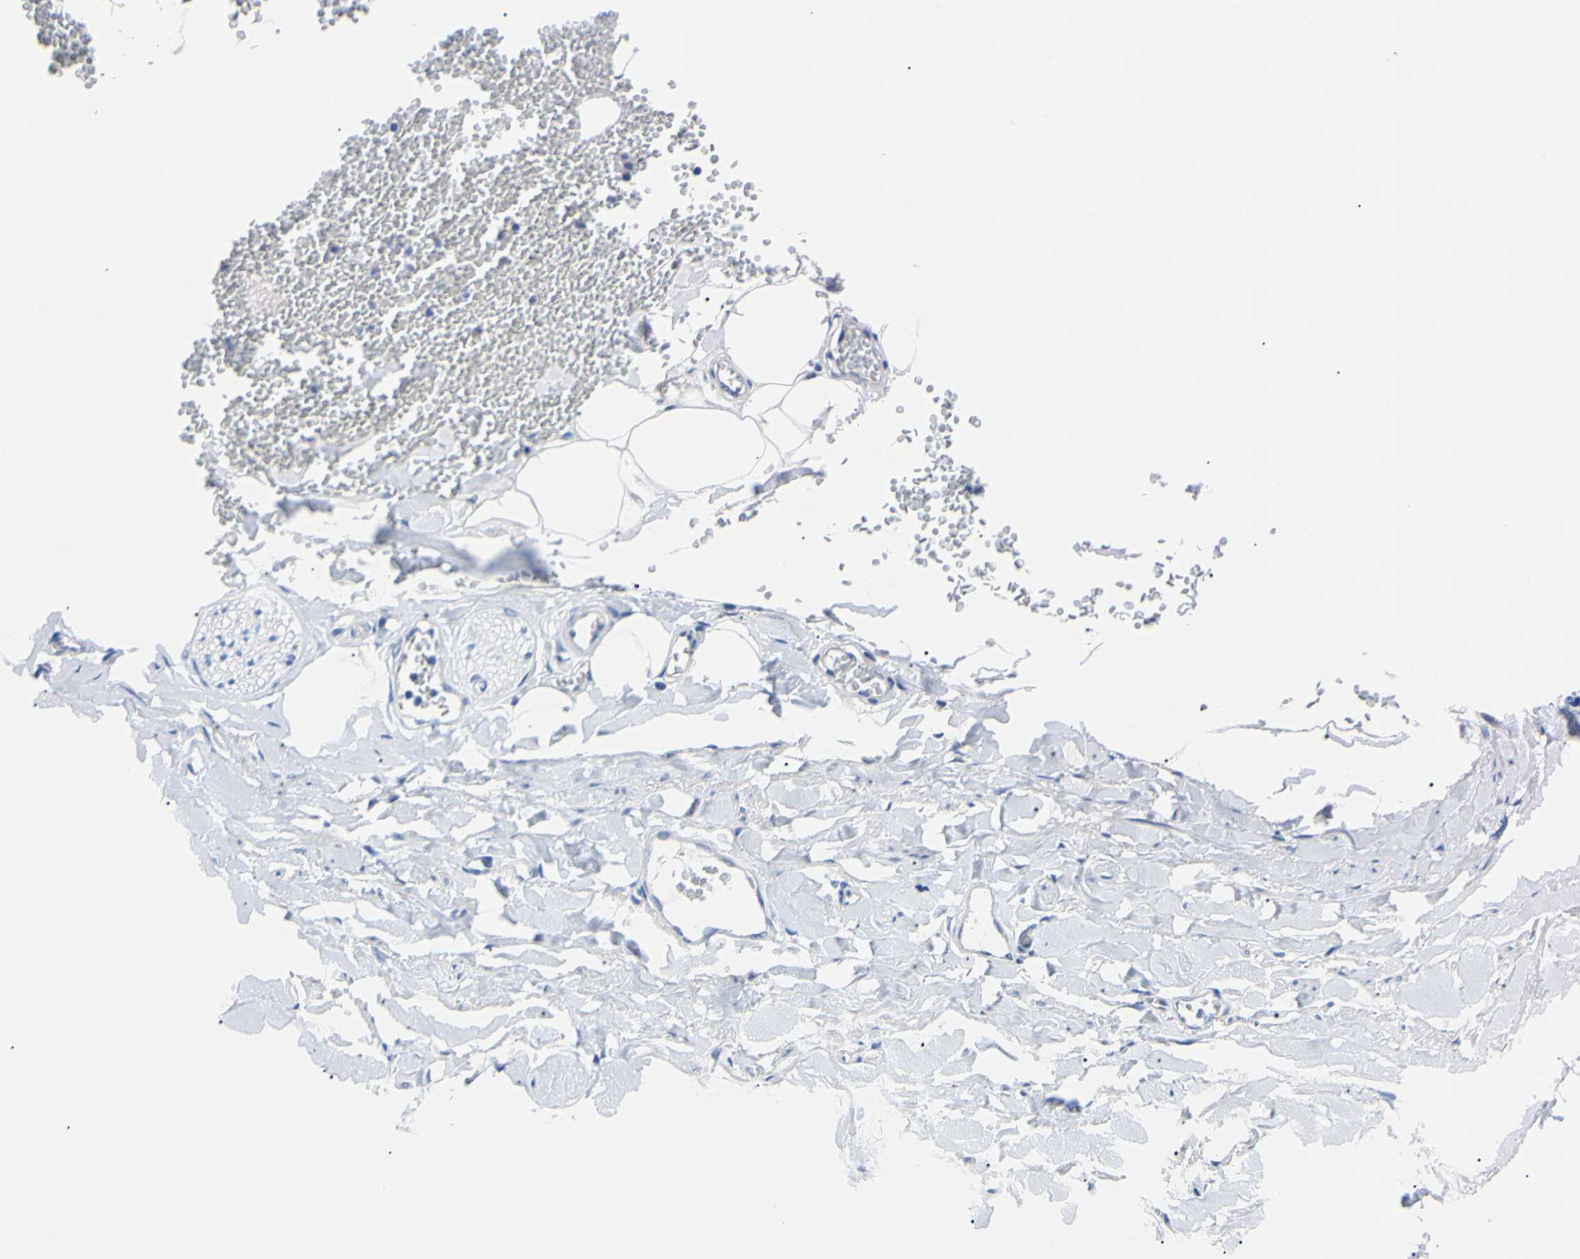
{"staining": {"intensity": "negative", "quantity": "none", "location": "none"}, "tissue": "adipose tissue", "cell_type": "Adipocytes", "image_type": "normal", "snomed": [{"axis": "morphology", "description": "Normal tissue, NOS"}, {"axis": "topography", "description": "Adipose tissue"}, {"axis": "topography", "description": "Peripheral nerve tissue"}], "caption": "There is no significant positivity in adipocytes of adipose tissue. Brightfield microscopy of immunohistochemistry stained with DAB (3,3'-diaminobenzidine) (brown) and hematoxylin (blue), captured at high magnification.", "gene": "RARS1", "patient": {"sex": "male", "age": 52}}